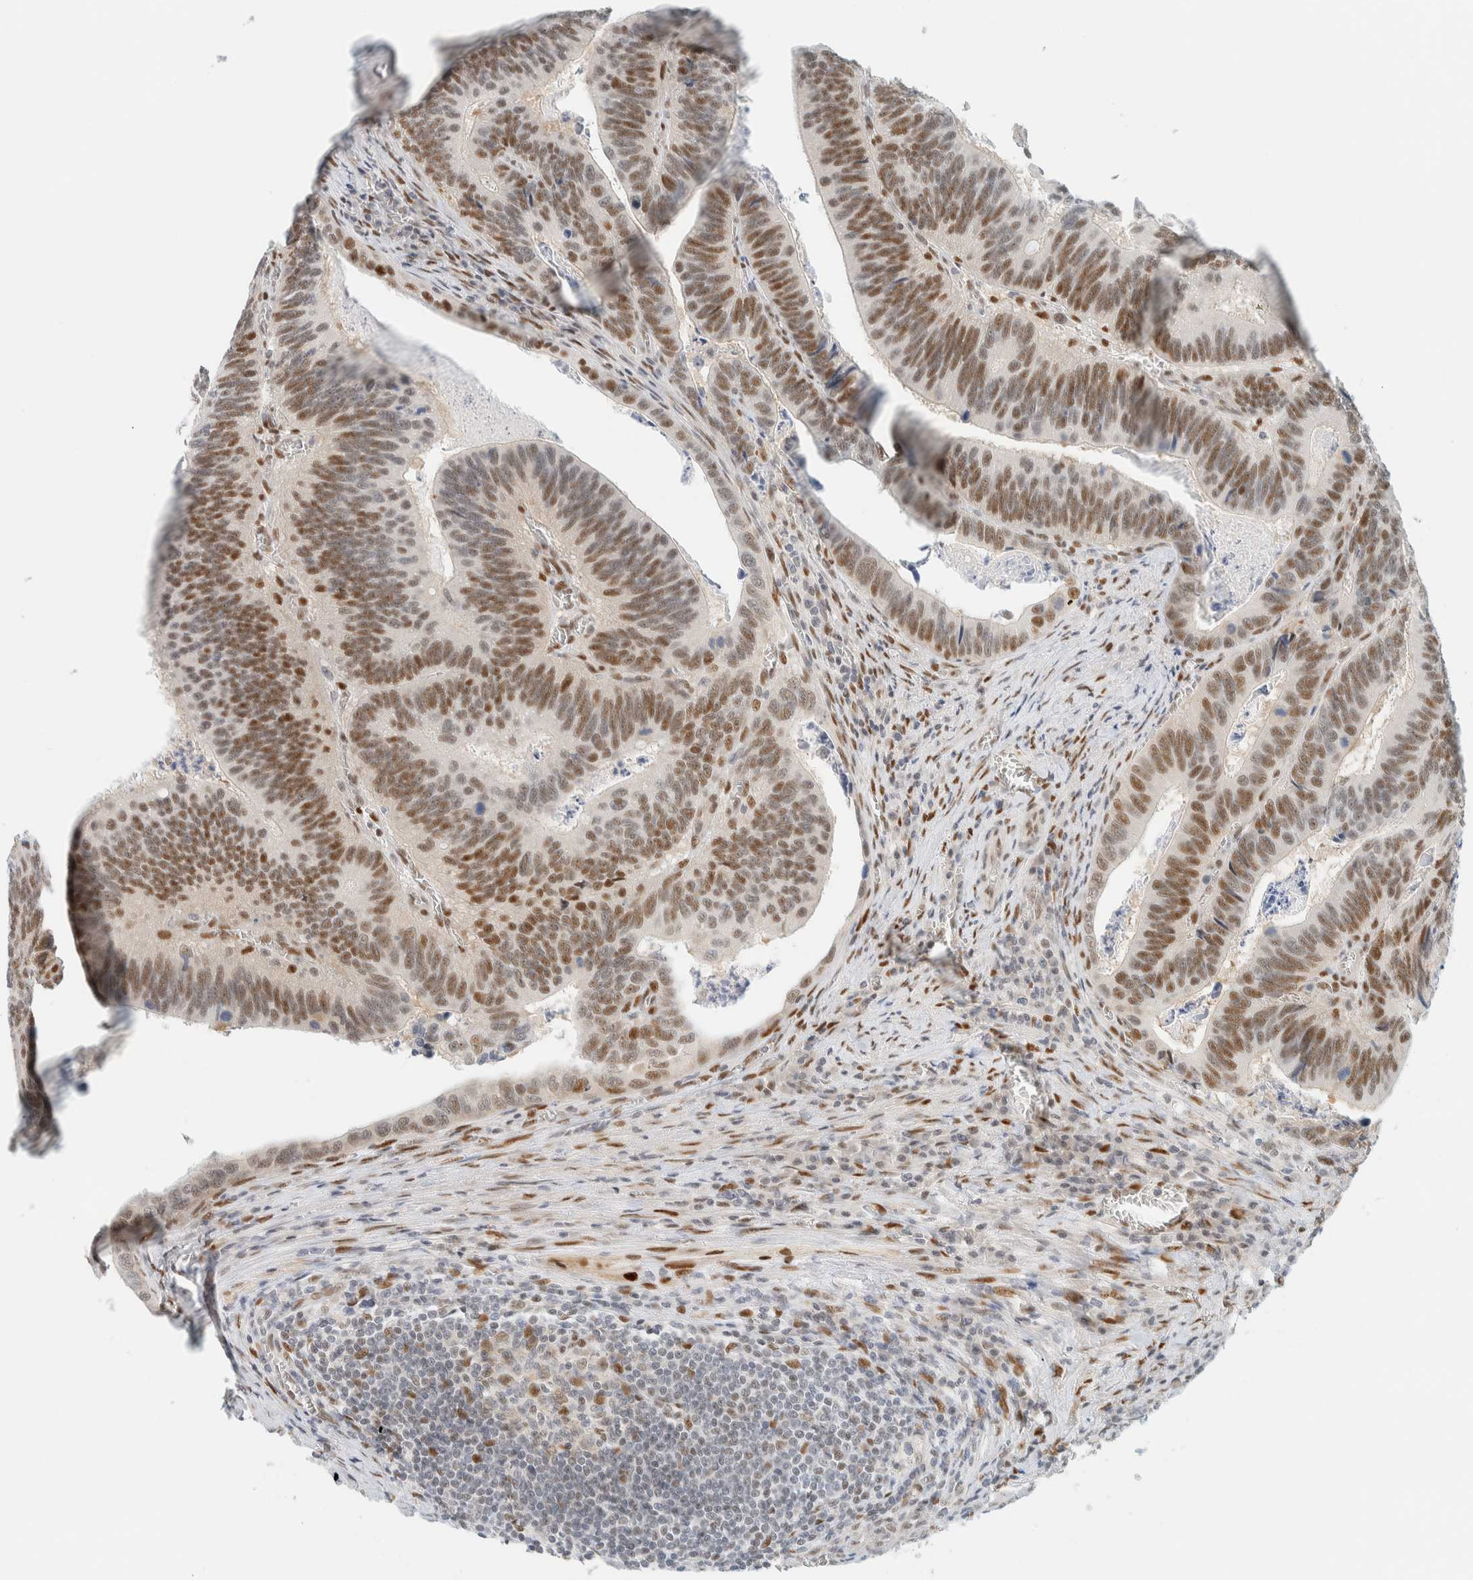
{"staining": {"intensity": "moderate", "quantity": ">75%", "location": "nuclear"}, "tissue": "colorectal cancer", "cell_type": "Tumor cells", "image_type": "cancer", "snomed": [{"axis": "morphology", "description": "Inflammation, NOS"}, {"axis": "morphology", "description": "Adenocarcinoma, NOS"}, {"axis": "topography", "description": "Colon"}], "caption": "A brown stain labels moderate nuclear staining of a protein in human colorectal cancer (adenocarcinoma) tumor cells. (DAB (3,3'-diaminobenzidine) = brown stain, brightfield microscopy at high magnification).", "gene": "ZNF683", "patient": {"sex": "male", "age": 72}}